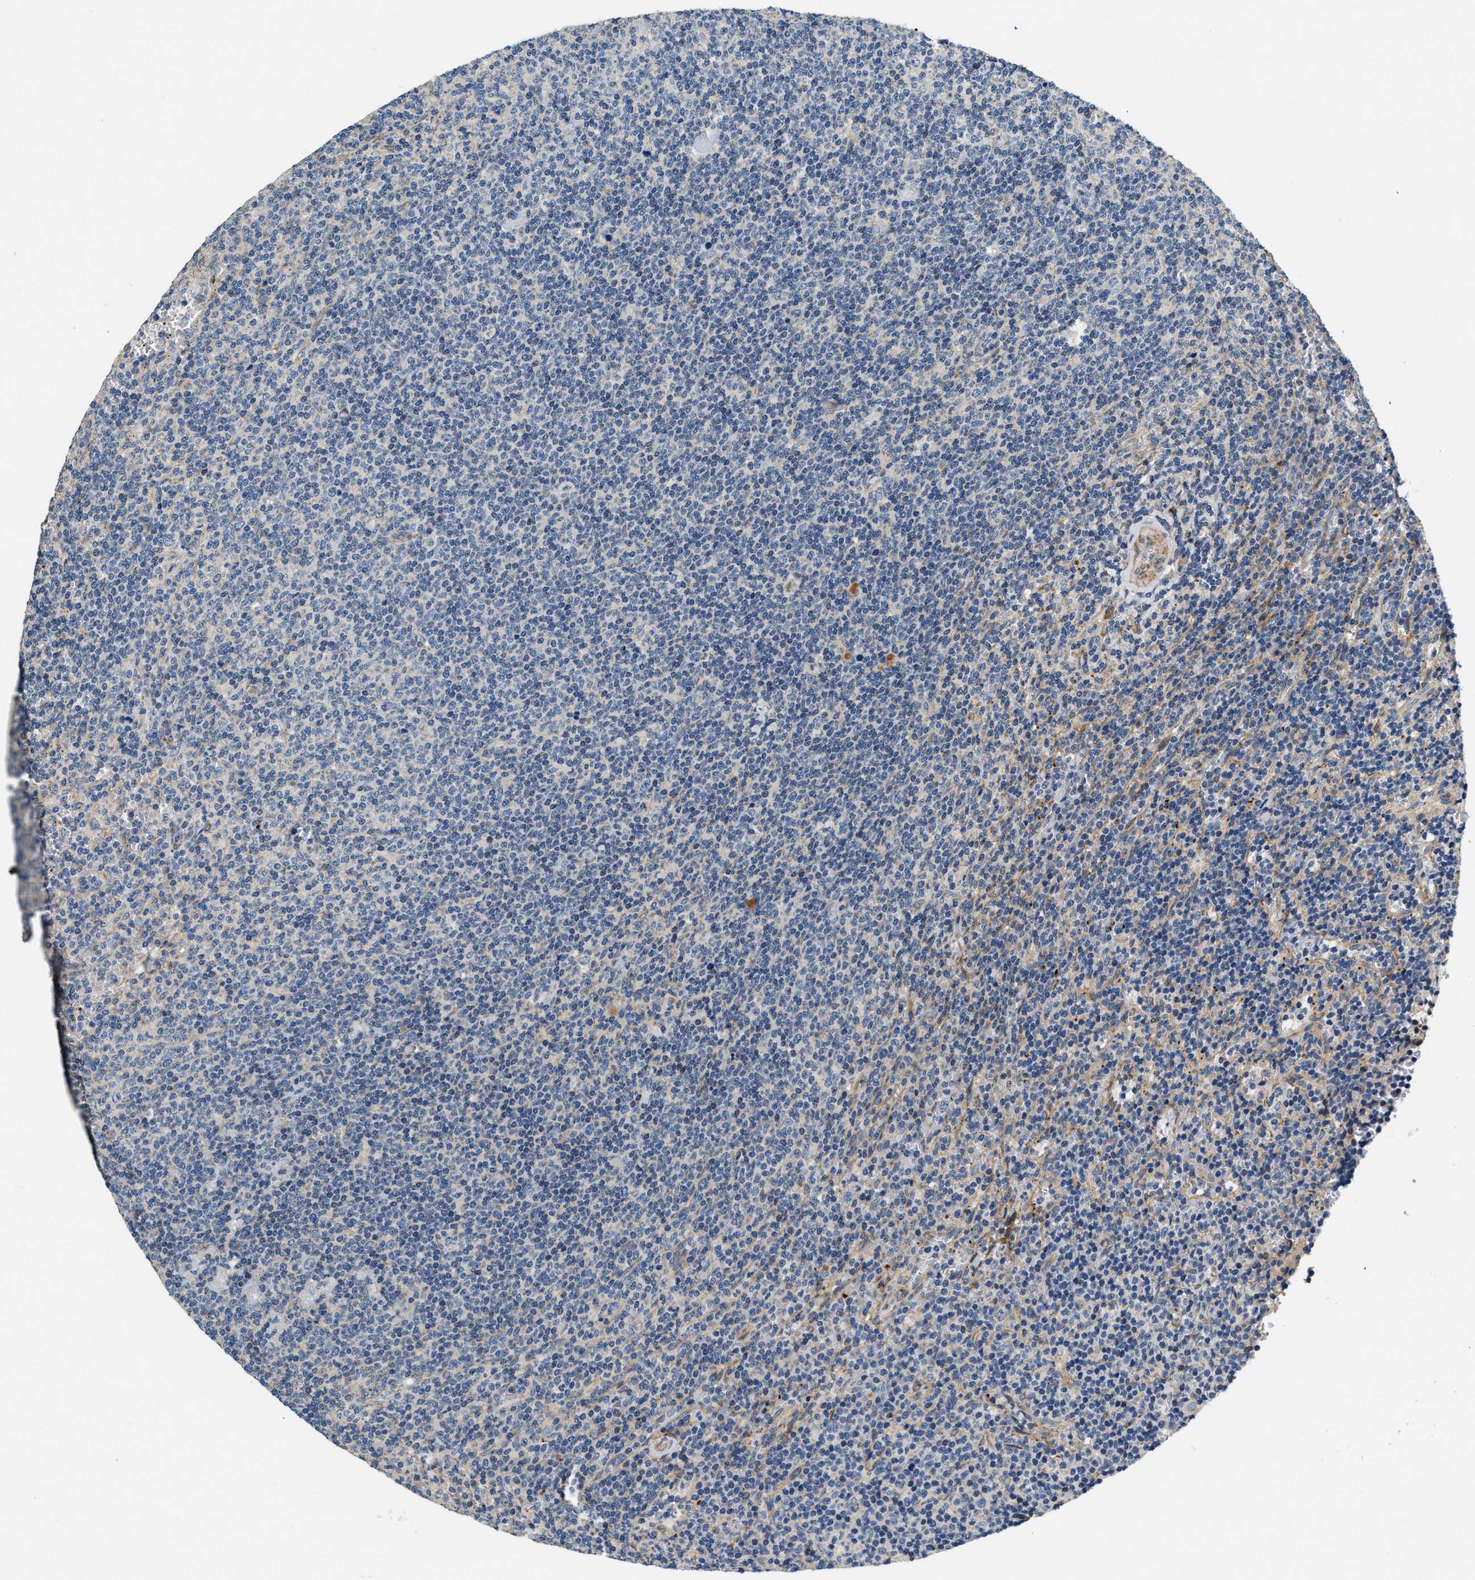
{"staining": {"intensity": "negative", "quantity": "none", "location": "none"}, "tissue": "lymphoma", "cell_type": "Tumor cells", "image_type": "cancer", "snomed": [{"axis": "morphology", "description": "Malignant lymphoma, non-Hodgkin's type, Low grade"}, {"axis": "topography", "description": "Spleen"}], "caption": "High magnification brightfield microscopy of lymphoma stained with DAB (brown) and counterstained with hematoxylin (blue): tumor cells show no significant staining.", "gene": "DUSP10", "patient": {"sex": "female", "age": 50}}